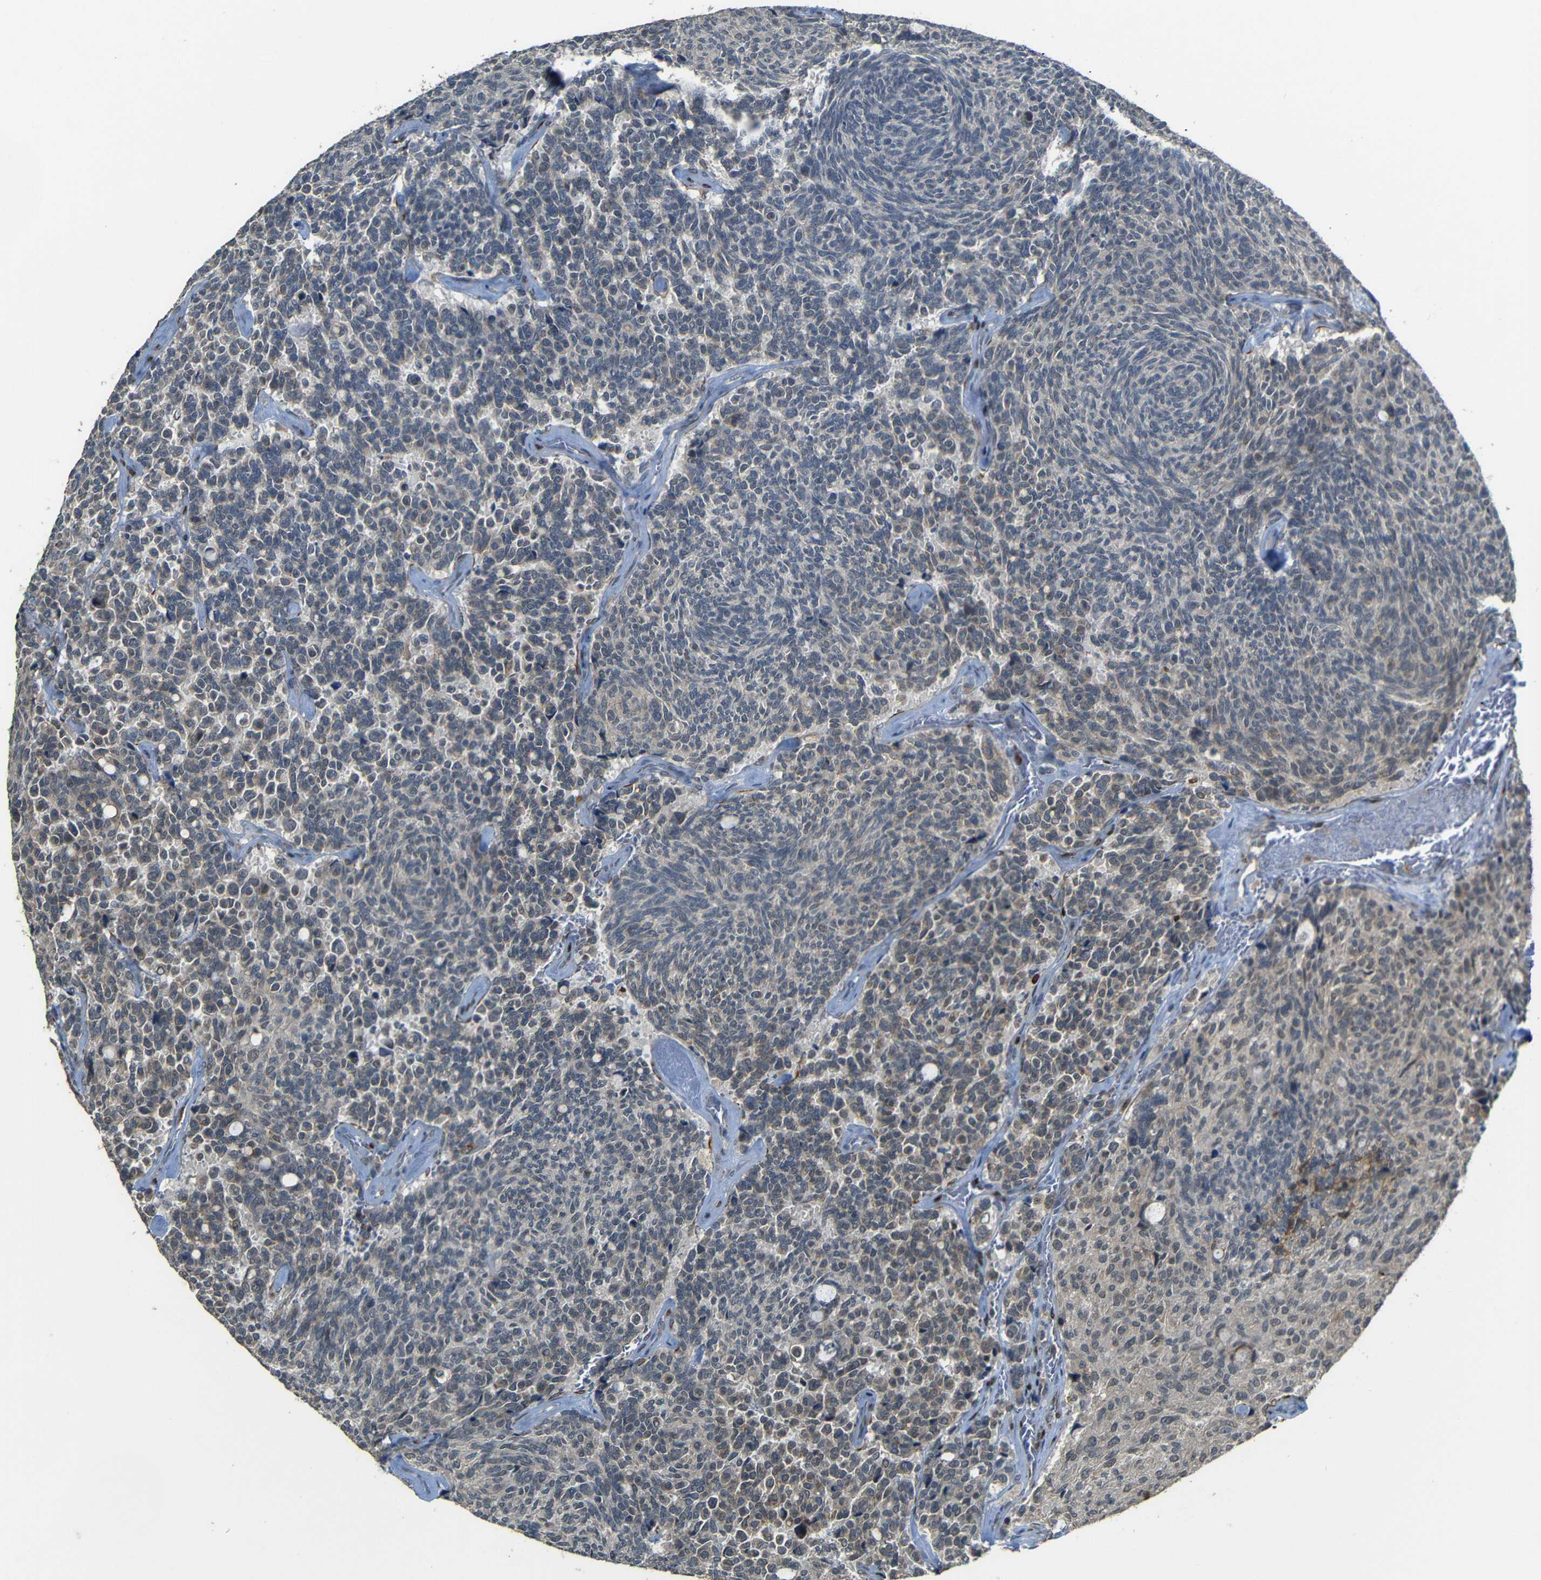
{"staining": {"intensity": "weak", "quantity": ">75%", "location": "cytoplasmic/membranous"}, "tissue": "carcinoid", "cell_type": "Tumor cells", "image_type": "cancer", "snomed": [{"axis": "morphology", "description": "Carcinoid, malignant, NOS"}, {"axis": "topography", "description": "Pancreas"}], "caption": "DAB (3,3'-diaminobenzidine) immunohistochemical staining of carcinoid shows weak cytoplasmic/membranous protein positivity in about >75% of tumor cells.", "gene": "TCF7L2", "patient": {"sex": "female", "age": 54}}